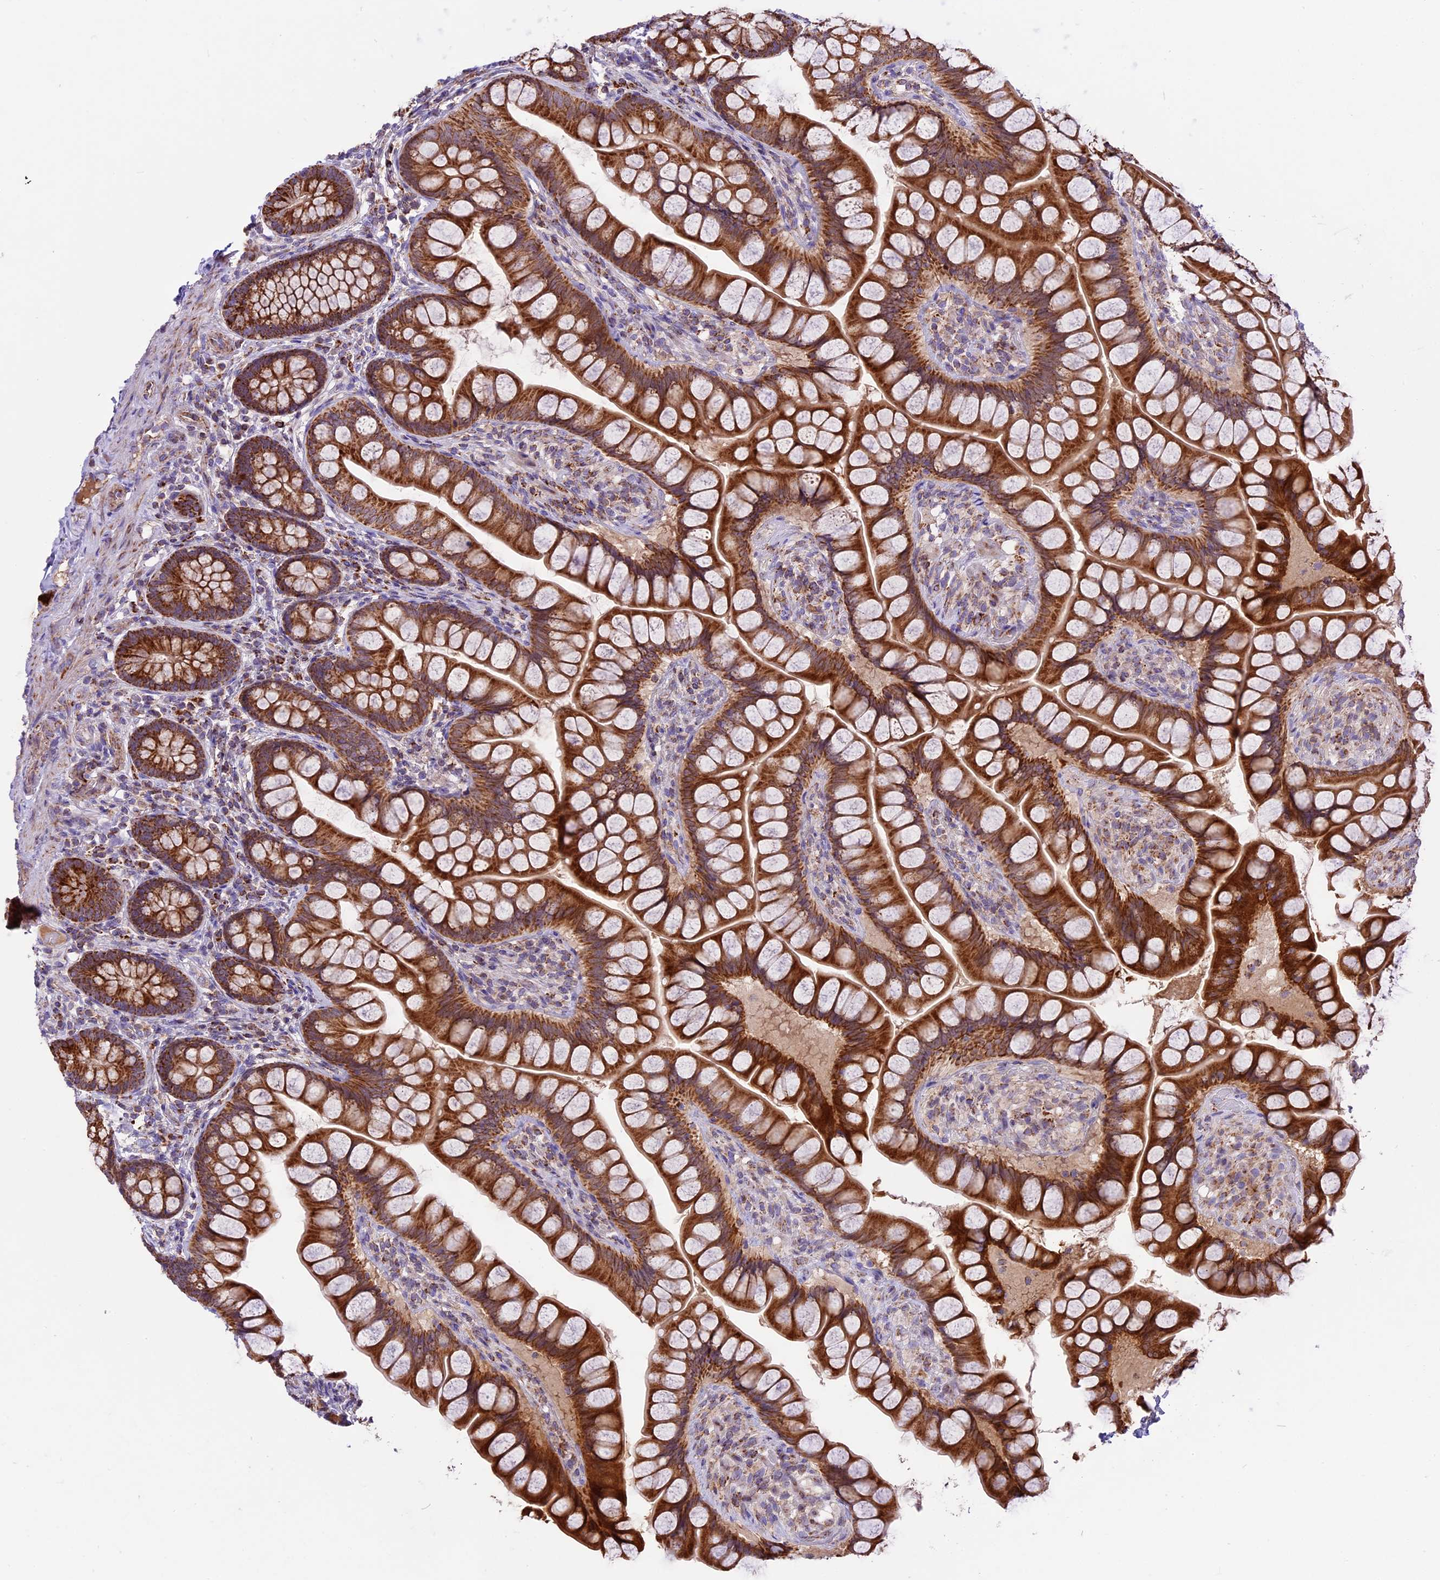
{"staining": {"intensity": "strong", "quantity": ">75%", "location": "cytoplasmic/membranous"}, "tissue": "small intestine", "cell_type": "Glandular cells", "image_type": "normal", "snomed": [{"axis": "morphology", "description": "Normal tissue, NOS"}, {"axis": "topography", "description": "Small intestine"}], "caption": "Strong cytoplasmic/membranous staining for a protein is appreciated in about >75% of glandular cells of unremarkable small intestine using immunohistochemistry.", "gene": "COX17", "patient": {"sex": "male", "age": 70}}